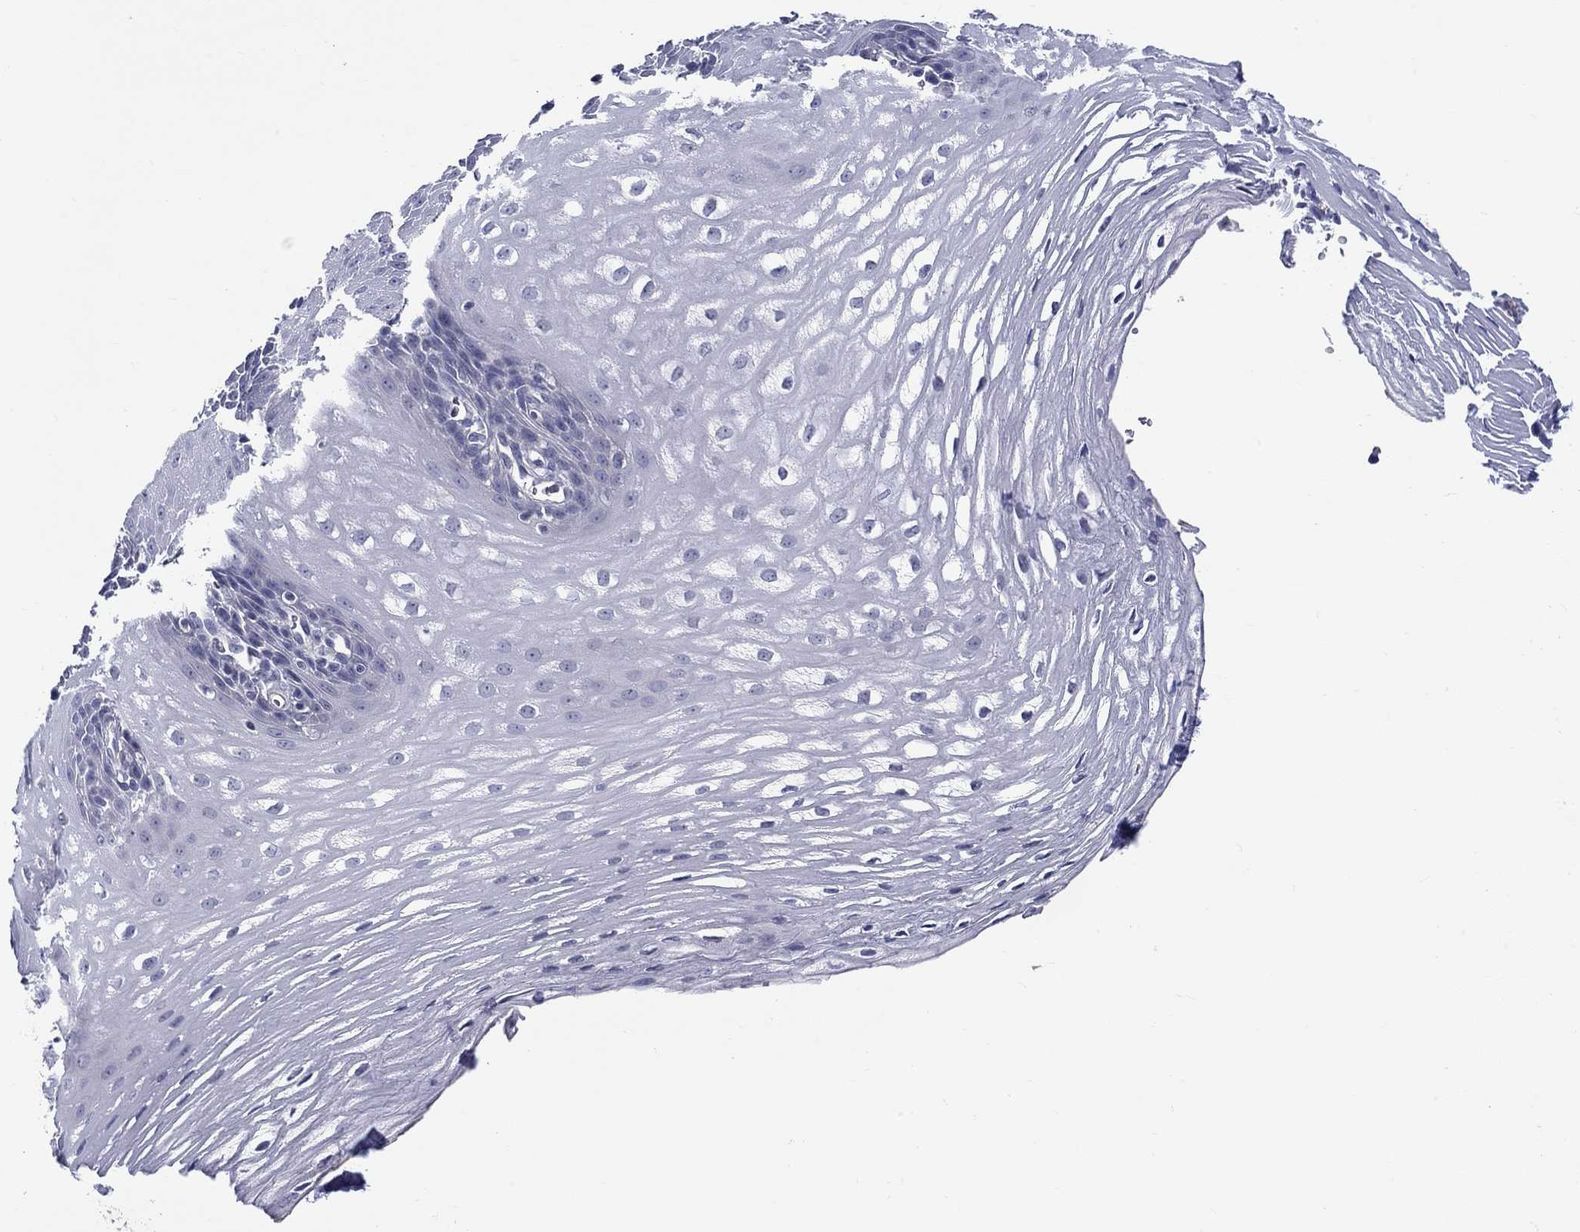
{"staining": {"intensity": "negative", "quantity": "none", "location": "none"}, "tissue": "esophagus", "cell_type": "Squamous epithelial cells", "image_type": "normal", "snomed": [{"axis": "morphology", "description": "Normal tissue, NOS"}, {"axis": "topography", "description": "Esophagus"}], "caption": "IHC micrograph of normal human esophagus stained for a protein (brown), which exhibits no staining in squamous epithelial cells. (Brightfield microscopy of DAB IHC at high magnification).", "gene": "SLC30A3", "patient": {"sex": "male", "age": 72}}